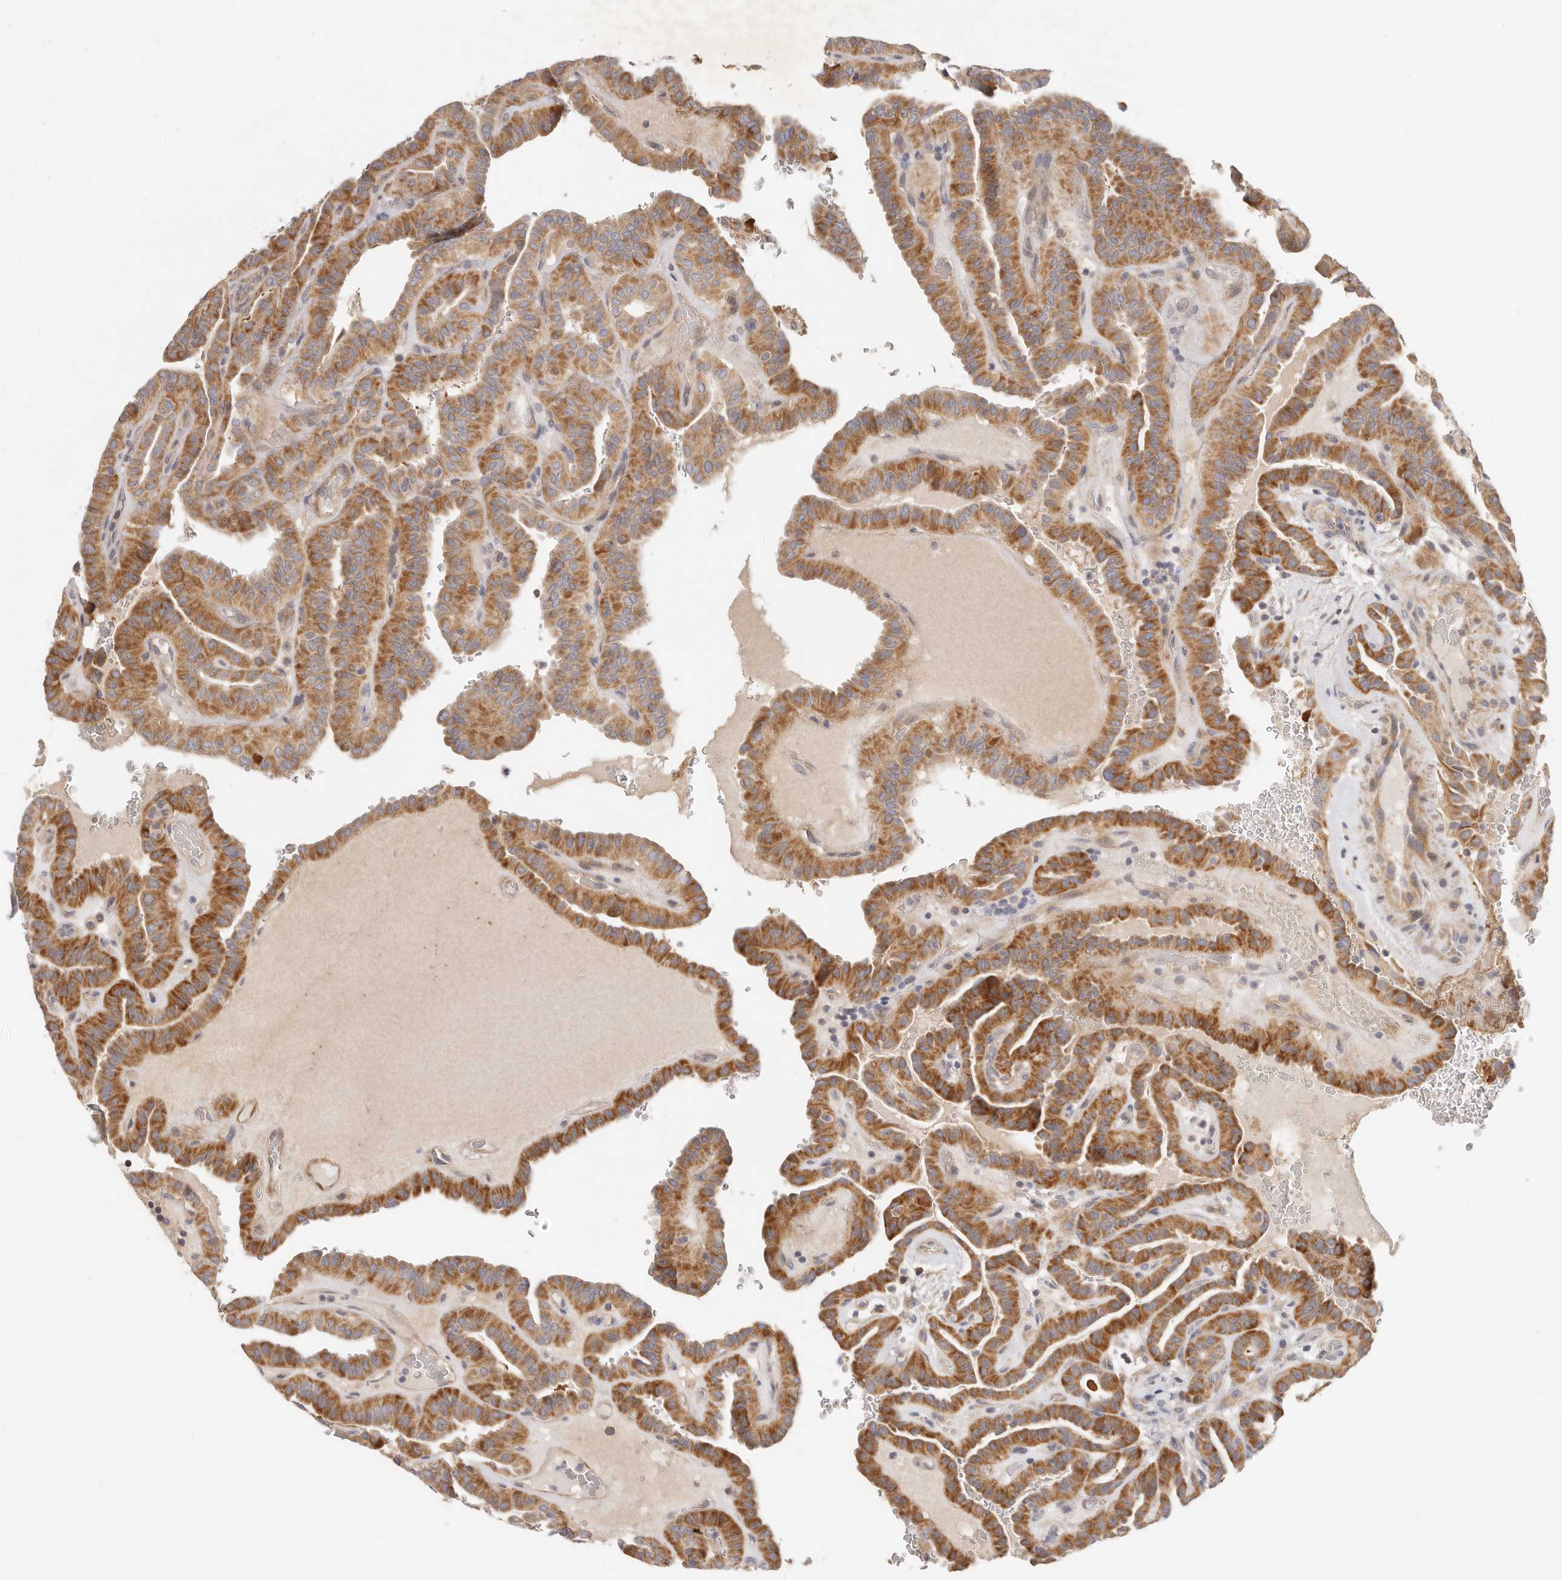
{"staining": {"intensity": "moderate", "quantity": ">75%", "location": "cytoplasmic/membranous"}, "tissue": "thyroid cancer", "cell_type": "Tumor cells", "image_type": "cancer", "snomed": [{"axis": "morphology", "description": "Papillary adenocarcinoma, NOS"}, {"axis": "topography", "description": "Thyroid gland"}], "caption": "The histopathology image shows immunohistochemical staining of thyroid cancer. There is moderate cytoplasmic/membranous expression is seen in approximately >75% of tumor cells.", "gene": "TFB2M", "patient": {"sex": "male", "age": 77}}